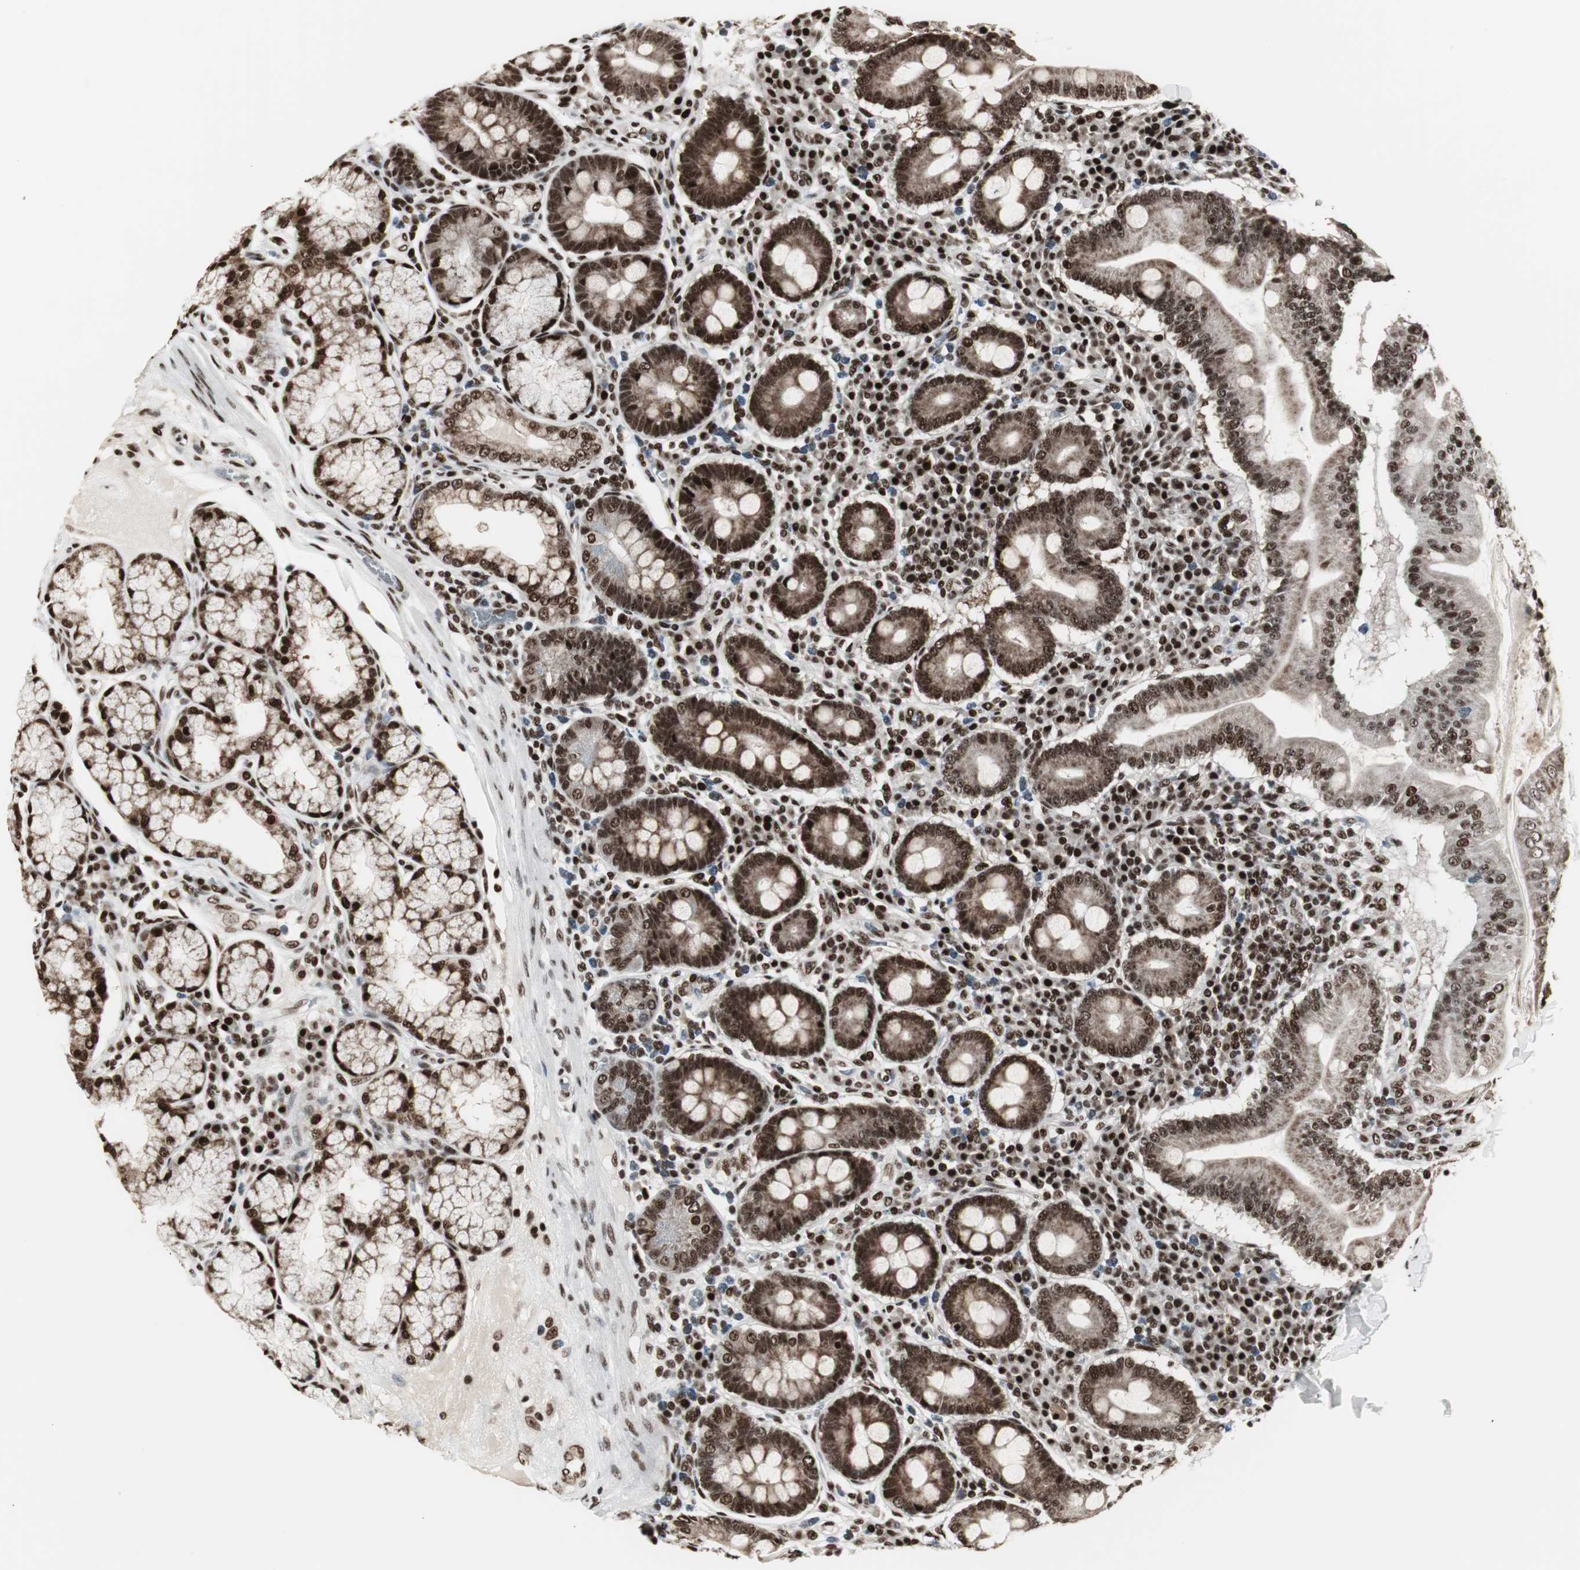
{"staining": {"intensity": "strong", "quantity": ">75%", "location": "cytoplasmic/membranous,nuclear"}, "tissue": "duodenum", "cell_type": "Glandular cells", "image_type": "normal", "snomed": [{"axis": "morphology", "description": "Normal tissue, NOS"}, {"axis": "topography", "description": "Duodenum"}], "caption": "Duodenum stained with a brown dye reveals strong cytoplasmic/membranous,nuclear positive staining in approximately >75% of glandular cells.", "gene": "PARN", "patient": {"sex": "male", "age": 50}}